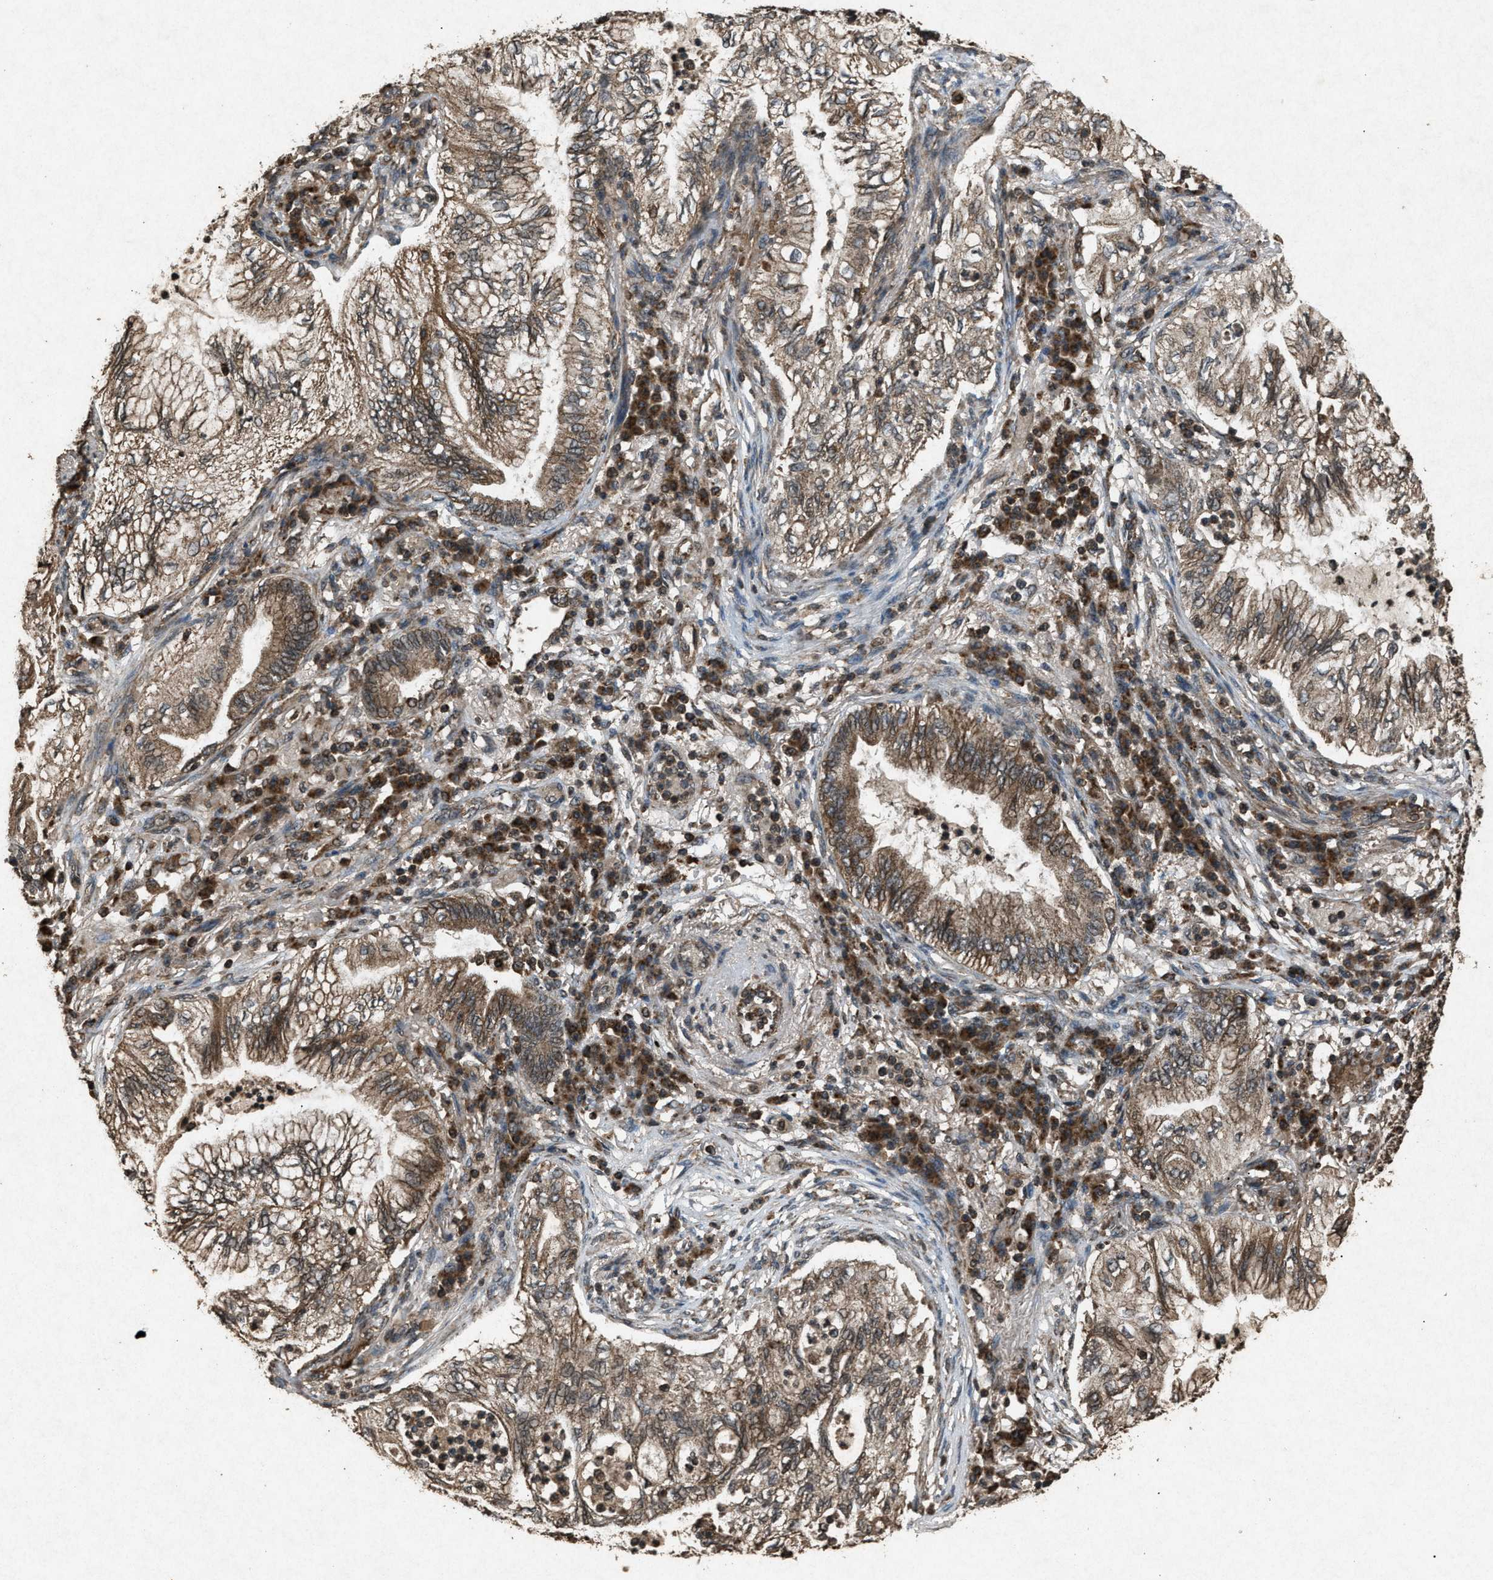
{"staining": {"intensity": "moderate", "quantity": ">75%", "location": "cytoplasmic/membranous"}, "tissue": "lung cancer", "cell_type": "Tumor cells", "image_type": "cancer", "snomed": [{"axis": "morphology", "description": "Normal tissue, NOS"}, {"axis": "morphology", "description": "Adenocarcinoma, NOS"}, {"axis": "topography", "description": "Bronchus"}, {"axis": "topography", "description": "Lung"}], "caption": "Brown immunohistochemical staining in human lung cancer (adenocarcinoma) shows moderate cytoplasmic/membranous positivity in approximately >75% of tumor cells.", "gene": "OAS1", "patient": {"sex": "female", "age": 70}}